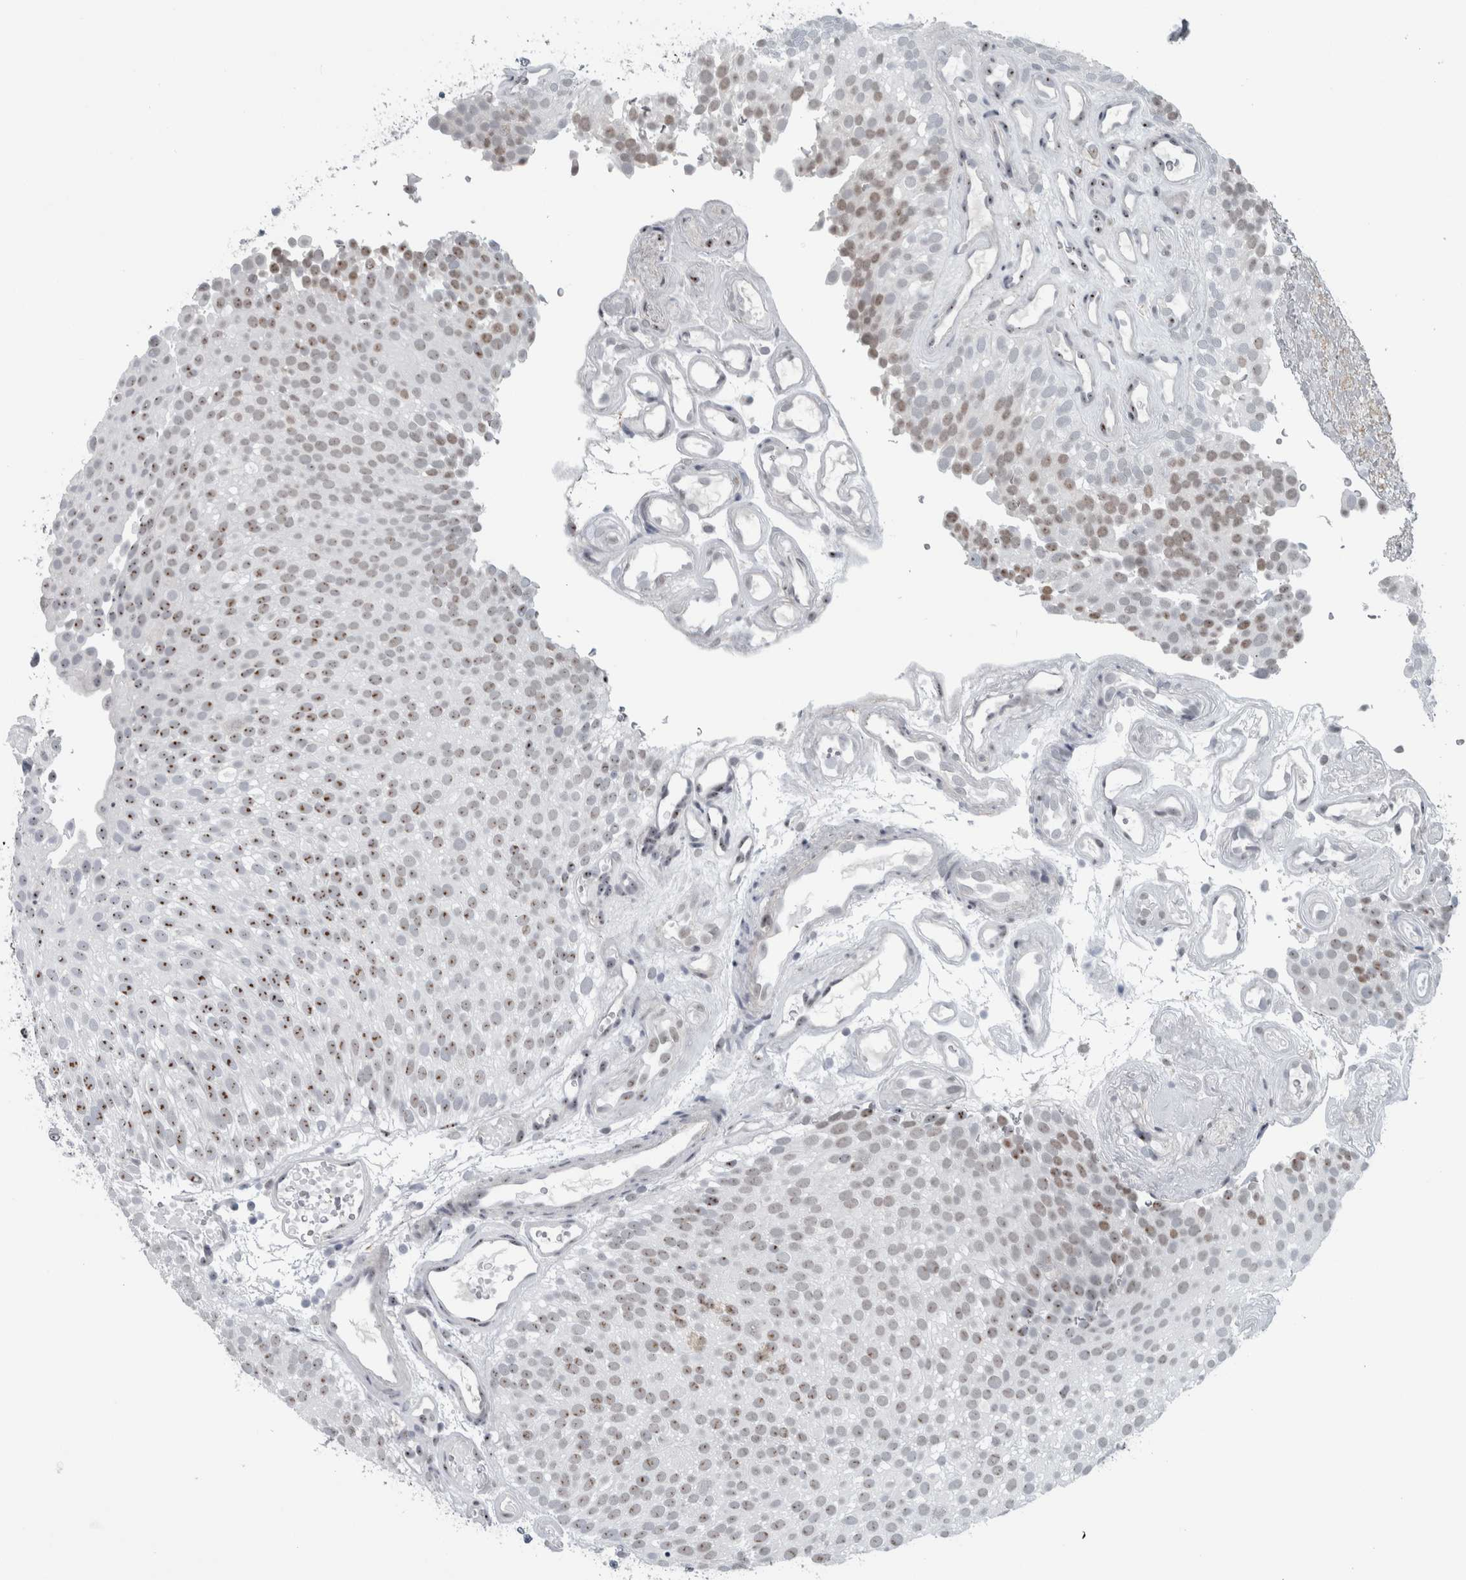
{"staining": {"intensity": "moderate", "quantity": "25%-75%", "location": "nuclear"}, "tissue": "urothelial cancer", "cell_type": "Tumor cells", "image_type": "cancer", "snomed": [{"axis": "morphology", "description": "Urothelial carcinoma, Low grade"}, {"axis": "topography", "description": "Urinary bladder"}], "caption": "Low-grade urothelial carcinoma was stained to show a protein in brown. There is medium levels of moderate nuclear staining in approximately 25%-75% of tumor cells.", "gene": "UTP6", "patient": {"sex": "male", "age": 78}}